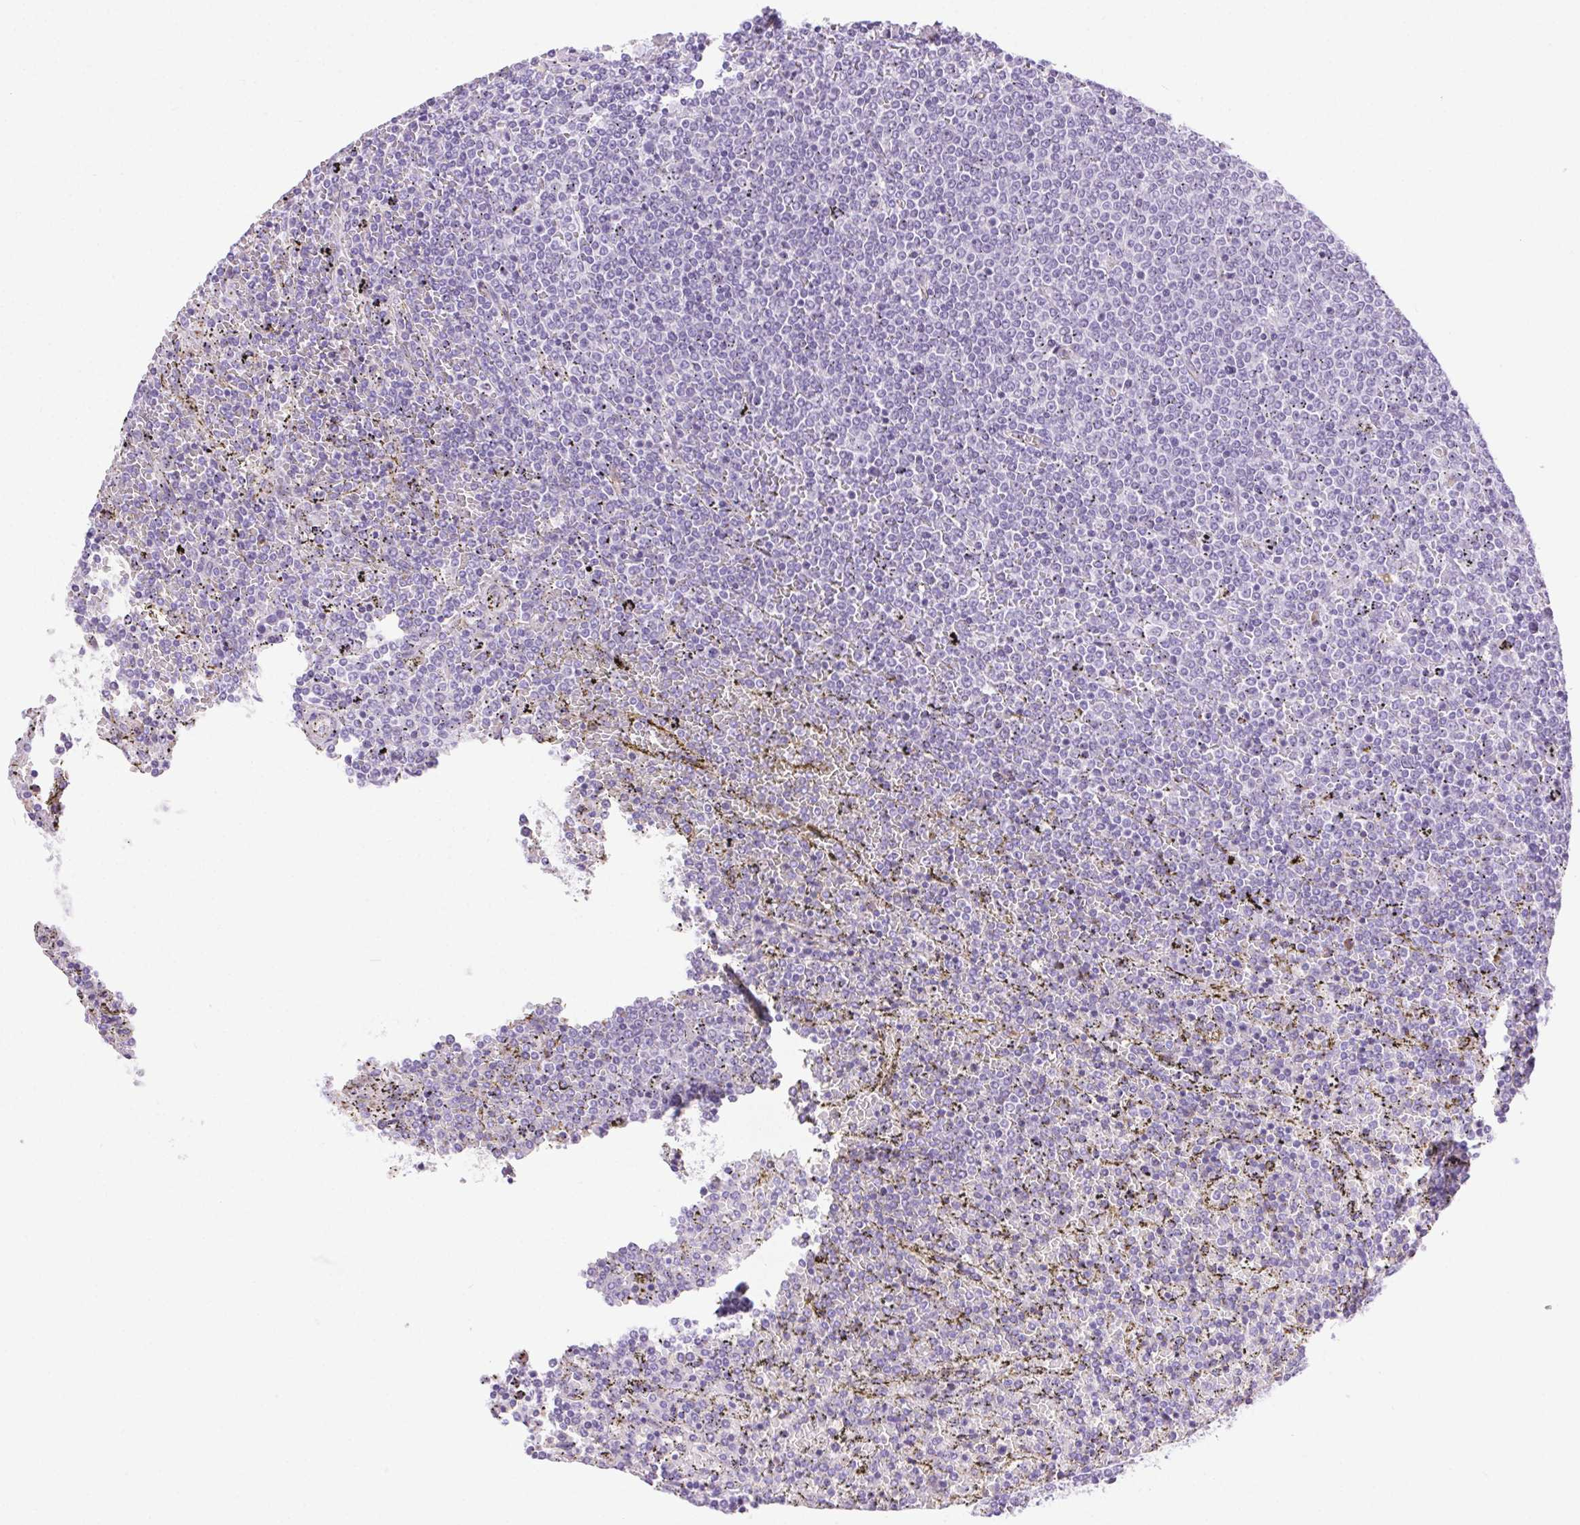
{"staining": {"intensity": "negative", "quantity": "none", "location": "none"}, "tissue": "lymphoma", "cell_type": "Tumor cells", "image_type": "cancer", "snomed": [{"axis": "morphology", "description": "Malignant lymphoma, non-Hodgkin's type, Low grade"}, {"axis": "topography", "description": "Spleen"}], "caption": "Immunohistochemistry image of human lymphoma stained for a protein (brown), which exhibits no positivity in tumor cells.", "gene": "SHCBP1L", "patient": {"sex": "female", "age": 77}}